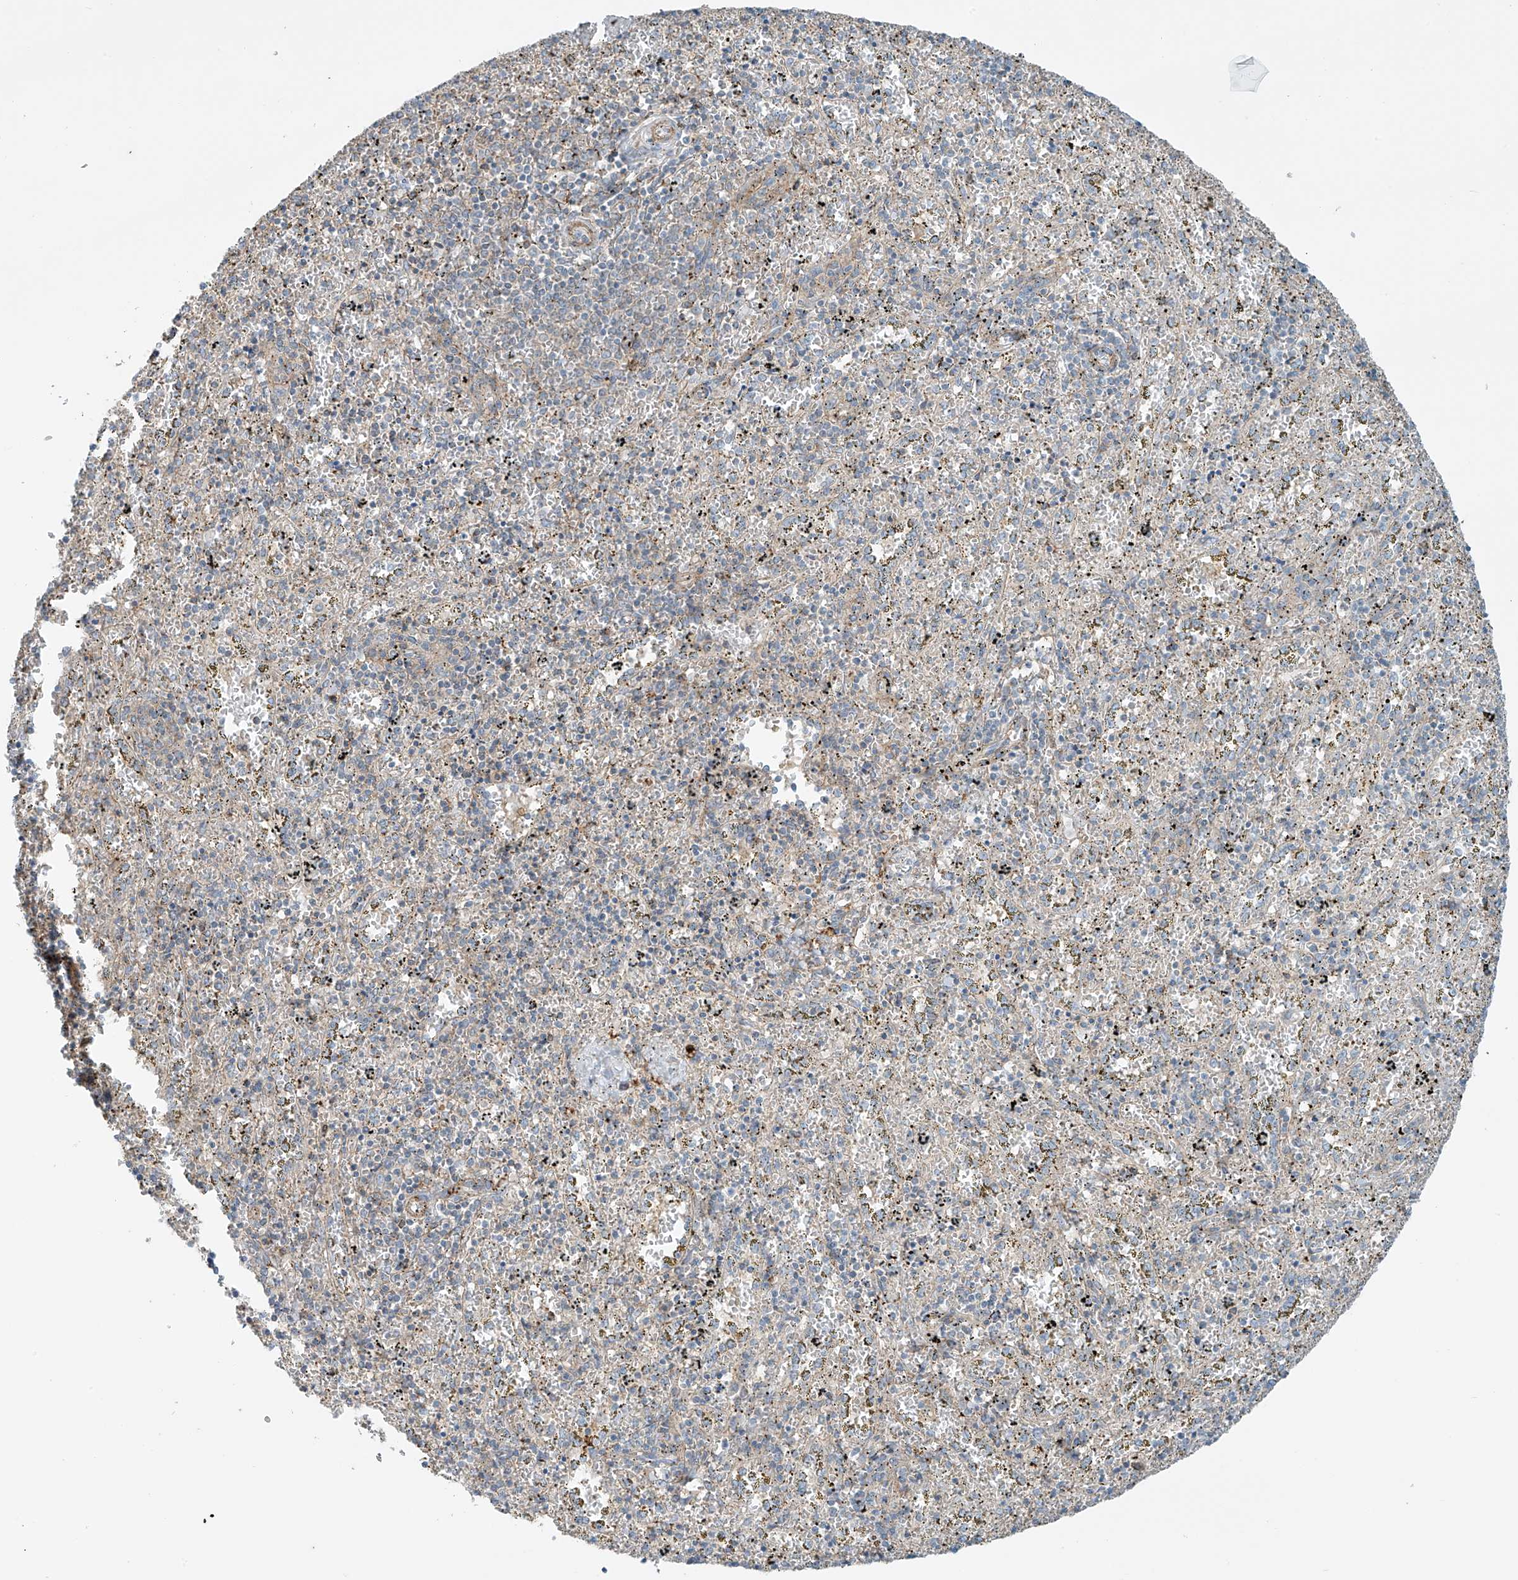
{"staining": {"intensity": "negative", "quantity": "none", "location": "none"}, "tissue": "spleen", "cell_type": "Cells in red pulp", "image_type": "normal", "snomed": [{"axis": "morphology", "description": "Normal tissue, NOS"}, {"axis": "topography", "description": "Spleen"}], "caption": "DAB immunohistochemical staining of benign human spleen reveals no significant staining in cells in red pulp.", "gene": "SLC9A2", "patient": {"sex": "male", "age": 11}}